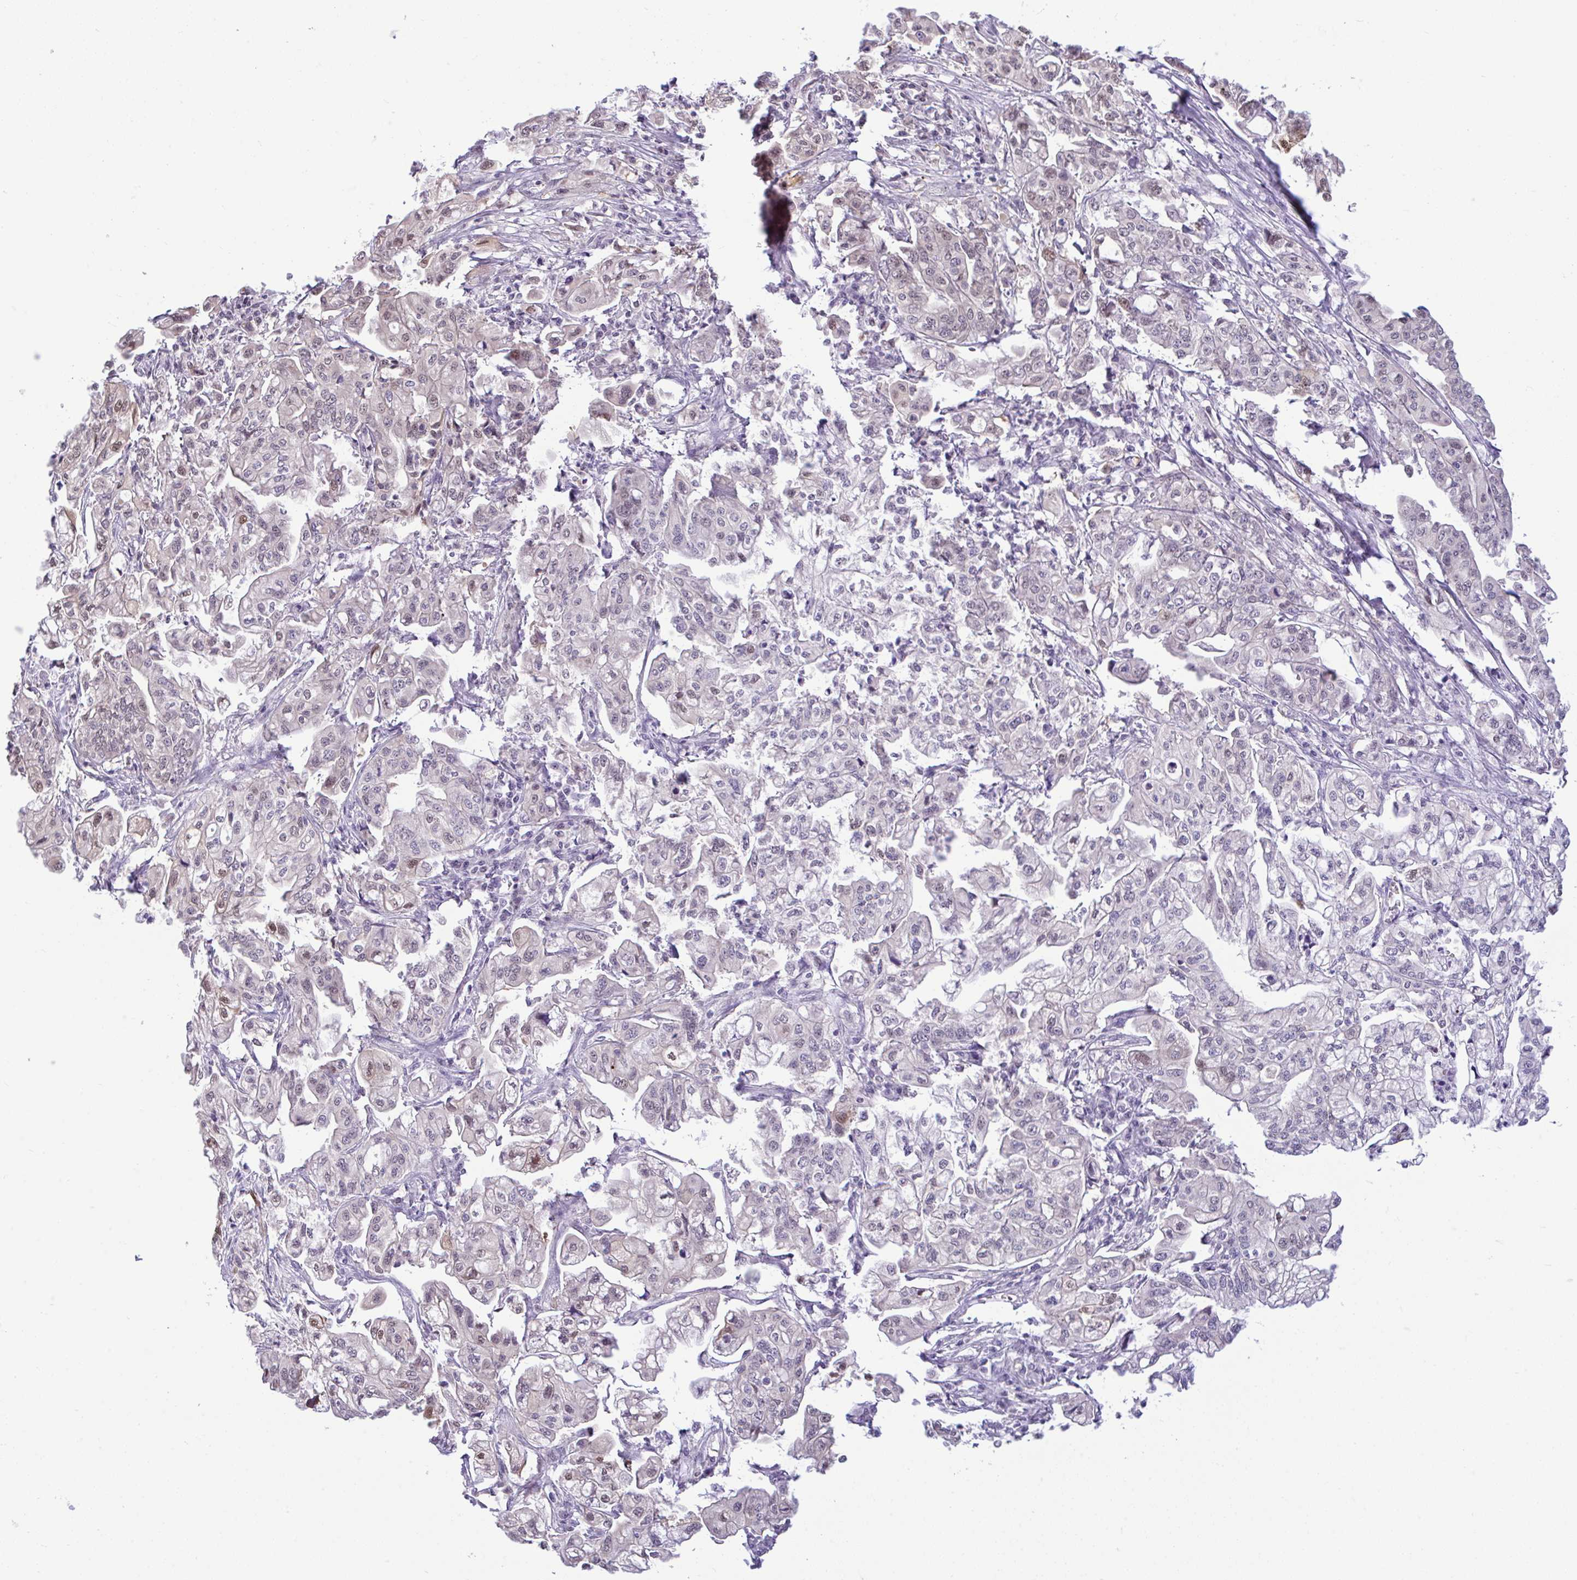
{"staining": {"intensity": "weak", "quantity": "<25%", "location": "nuclear"}, "tissue": "pancreatic cancer", "cell_type": "Tumor cells", "image_type": "cancer", "snomed": [{"axis": "morphology", "description": "Adenocarcinoma, NOS"}, {"axis": "topography", "description": "Pancreas"}], "caption": "Immunohistochemistry (IHC) photomicrograph of neoplastic tissue: human adenocarcinoma (pancreatic) stained with DAB (3,3'-diaminobenzidine) shows no significant protein expression in tumor cells.", "gene": "ZNF485", "patient": {"sex": "male", "age": 68}}